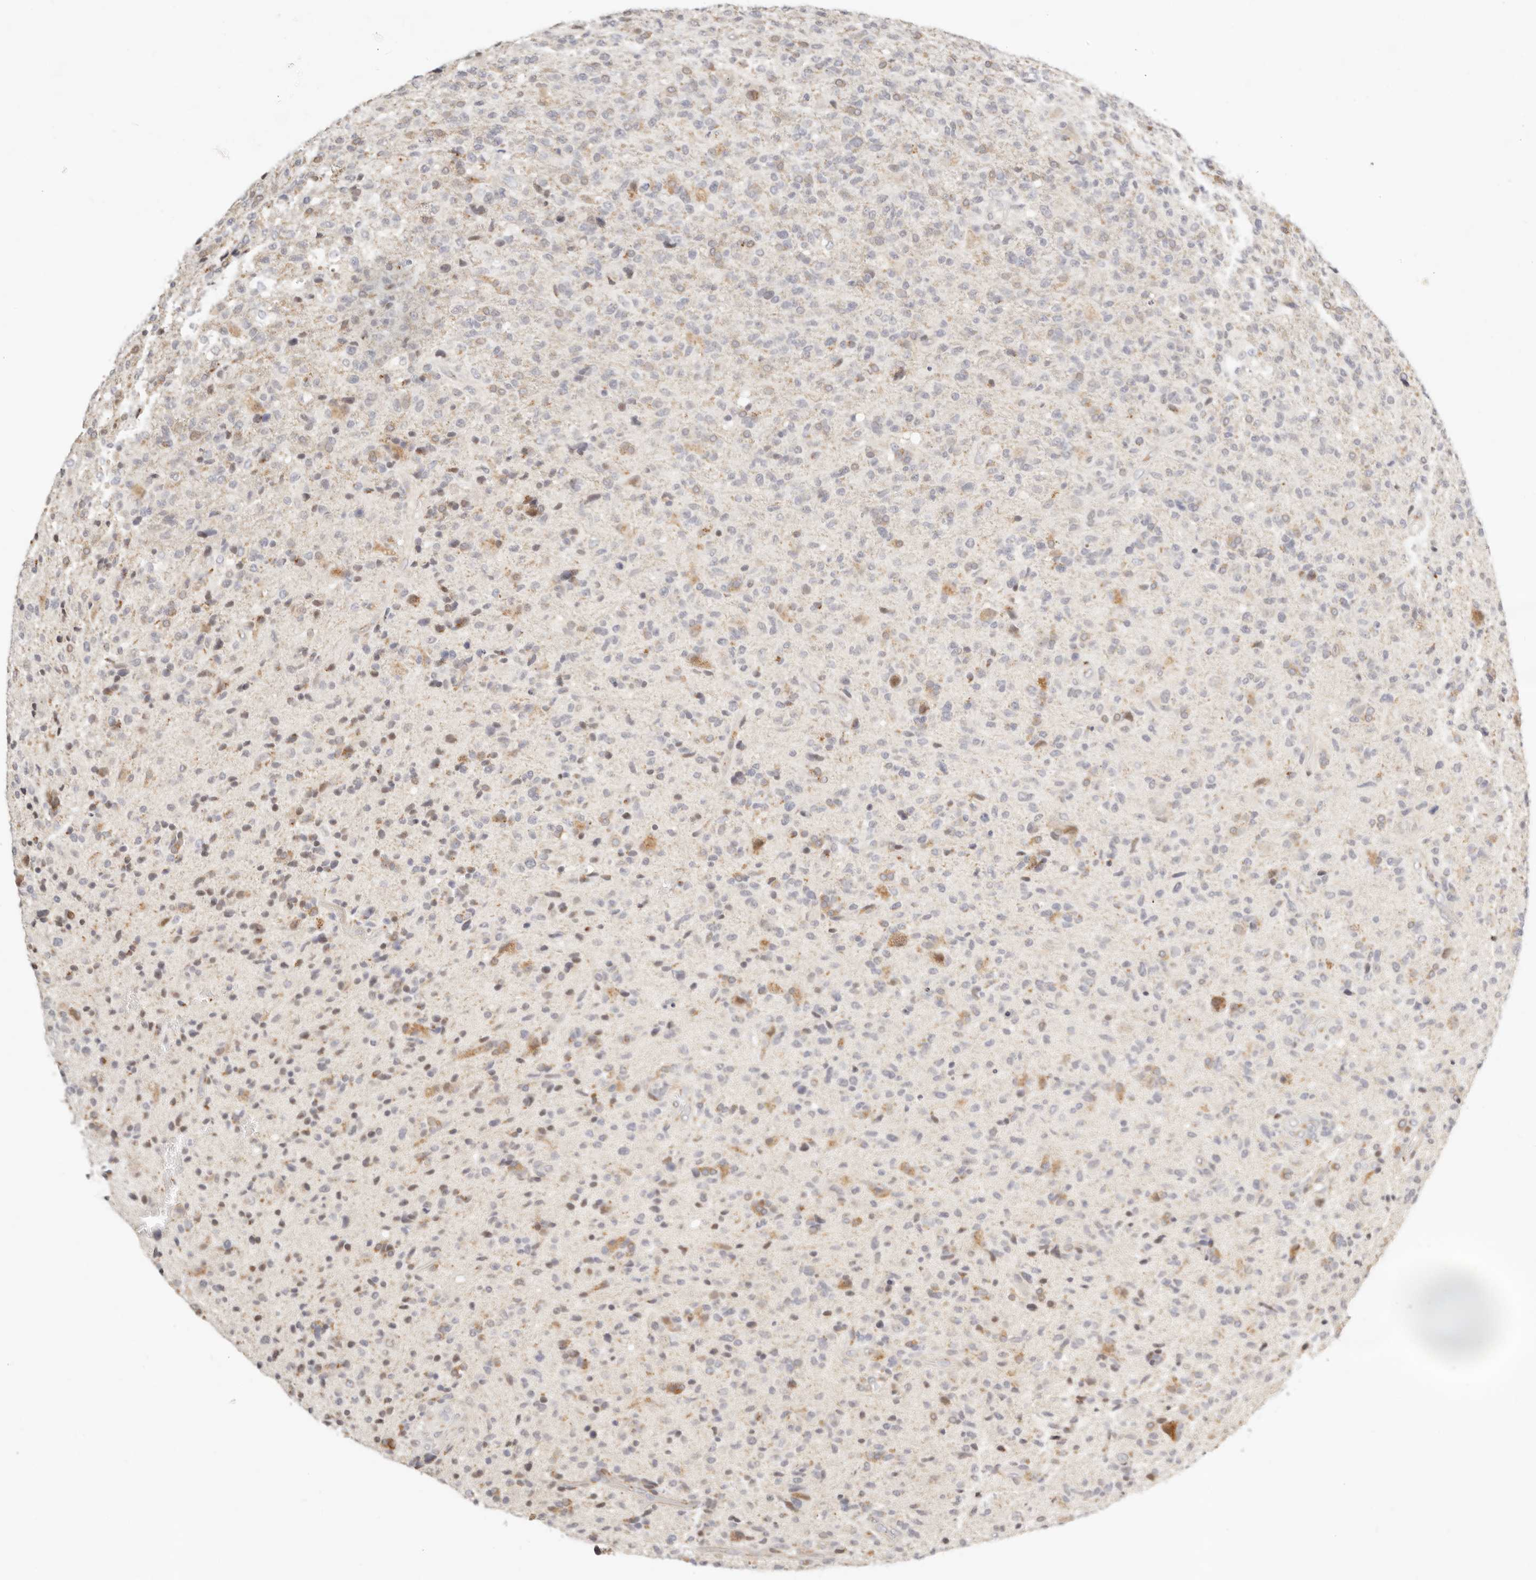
{"staining": {"intensity": "weak", "quantity": "25%-75%", "location": "cytoplasmic/membranous"}, "tissue": "glioma", "cell_type": "Tumor cells", "image_type": "cancer", "snomed": [{"axis": "morphology", "description": "Glioma, malignant, High grade"}, {"axis": "topography", "description": "Brain"}], "caption": "Immunohistochemistry (IHC) image of neoplastic tissue: human malignant glioma (high-grade) stained using immunohistochemistry exhibits low levels of weak protein expression localized specifically in the cytoplasmic/membranous of tumor cells, appearing as a cytoplasmic/membranous brown color.", "gene": "FAM20B", "patient": {"sex": "male", "age": 72}}